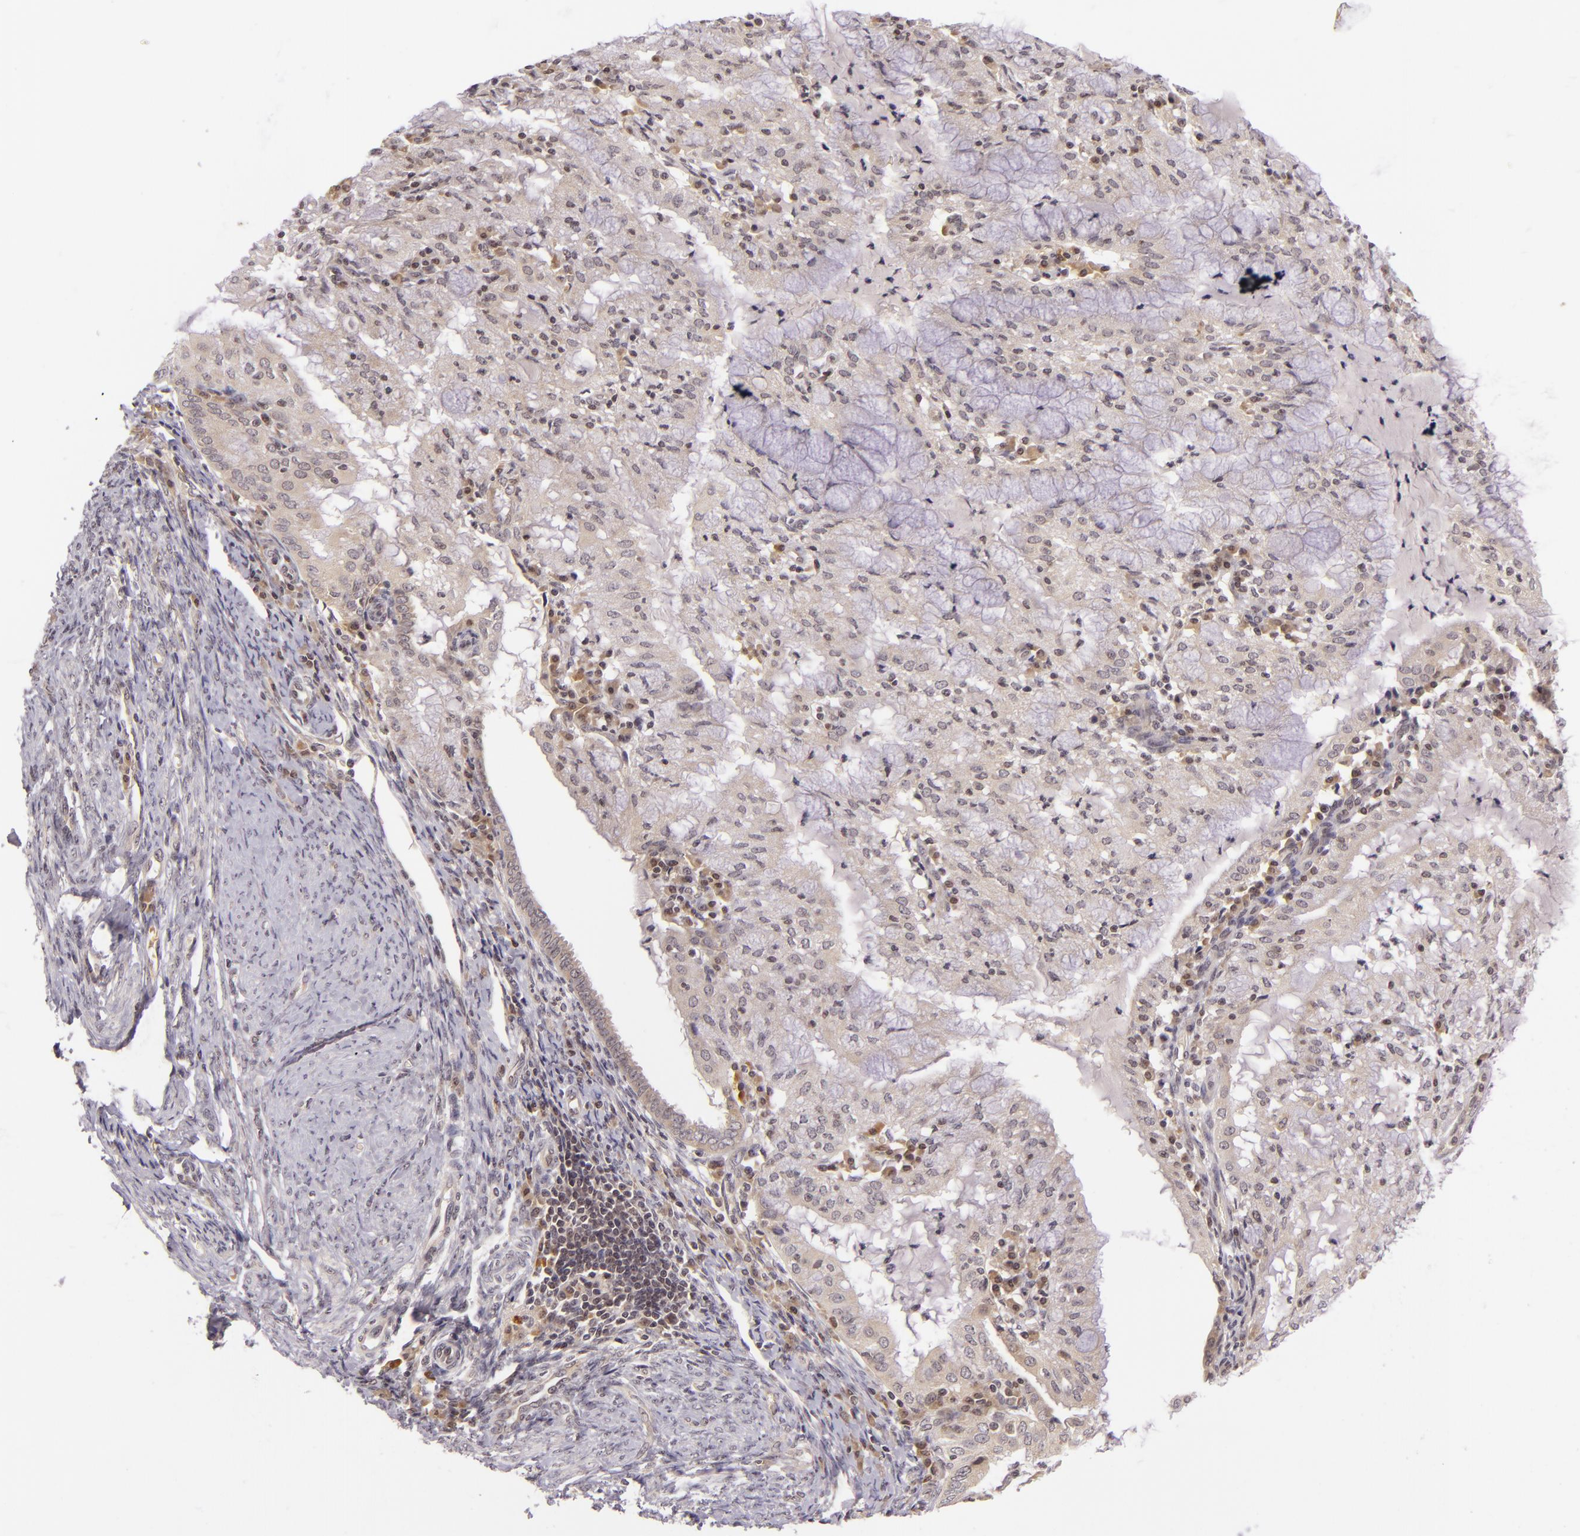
{"staining": {"intensity": "negative", "quantity": "none", "location": "none"}, "tissue": "endometrial cancer", "cell_type": "Tumor cells", "image_type": "cancer", "snomed": [{"axis": "morphology", "description": "Adenocarcinoma, NOS"}, {"axis": "topography", "description": "Endometrium"}], "caption": "Tumor cells show no significant protein staining in adenocarcinoma (endometrial).", "gene": "CASP8", "patient": {"sex": "female", "age": 63}}